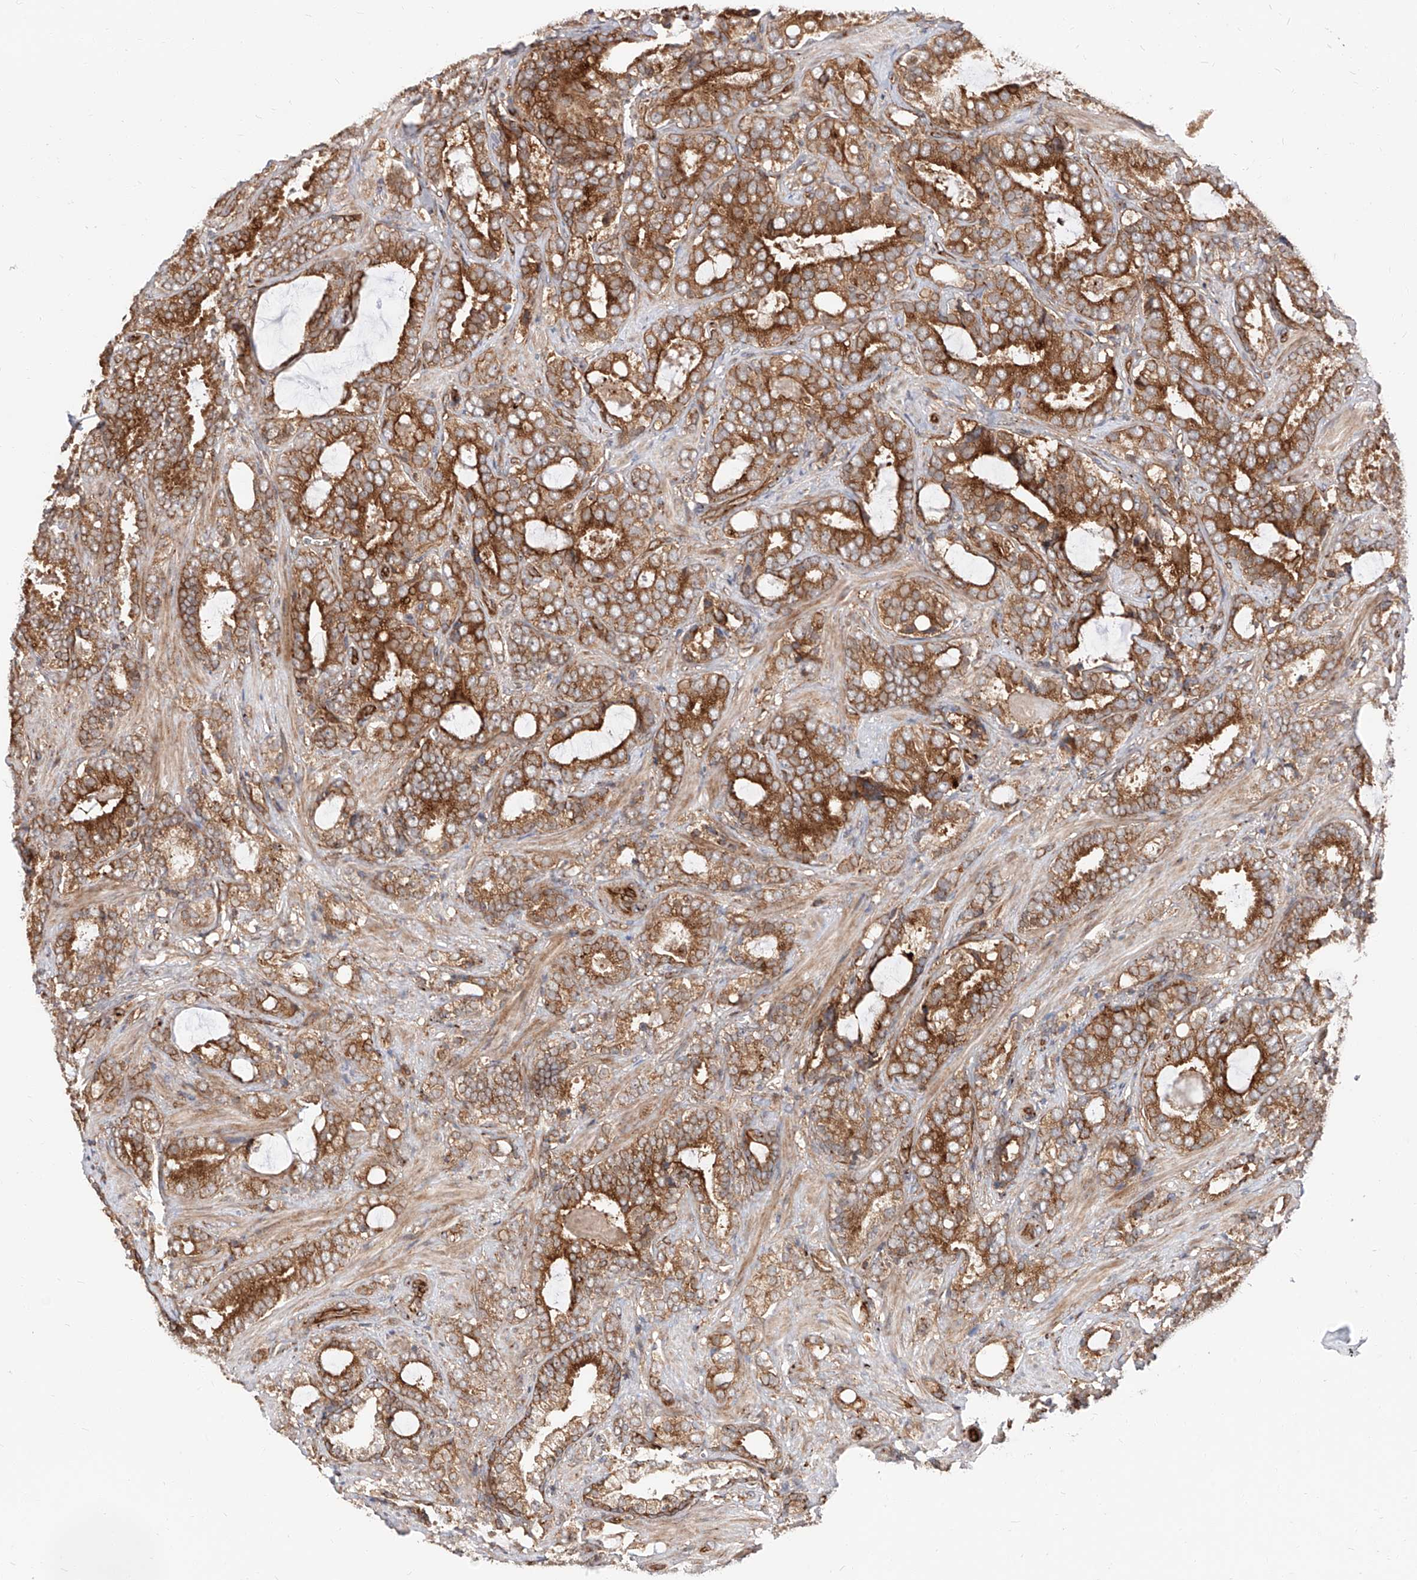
{"staining": {"intensity": "strong", "quantity": ">75%", "location": "cytoplasmic/membranous"}, "tissue": "prostate cancer", "cell_type": "Tumor cells", "image_type": "cancer", "snomed": [{"axis": "morphology", "description": "Adenocarcinoma, High grade"}, {"axis": "topography", "description": "Prostate and seminal vesicle, NOS"}], "caption": "IHC photomicrograph of neoplastic tissue: human prostate cancer stained using immunohistochemistry demonstrates high levels of strong protein expression localized specifically in the cytoplasmic/membranous of tumor cells, appearing as a cytoplasmic/membranous brown color.", "gene": "ISCA2", "patient": {"sex": "male", "age": 67}}